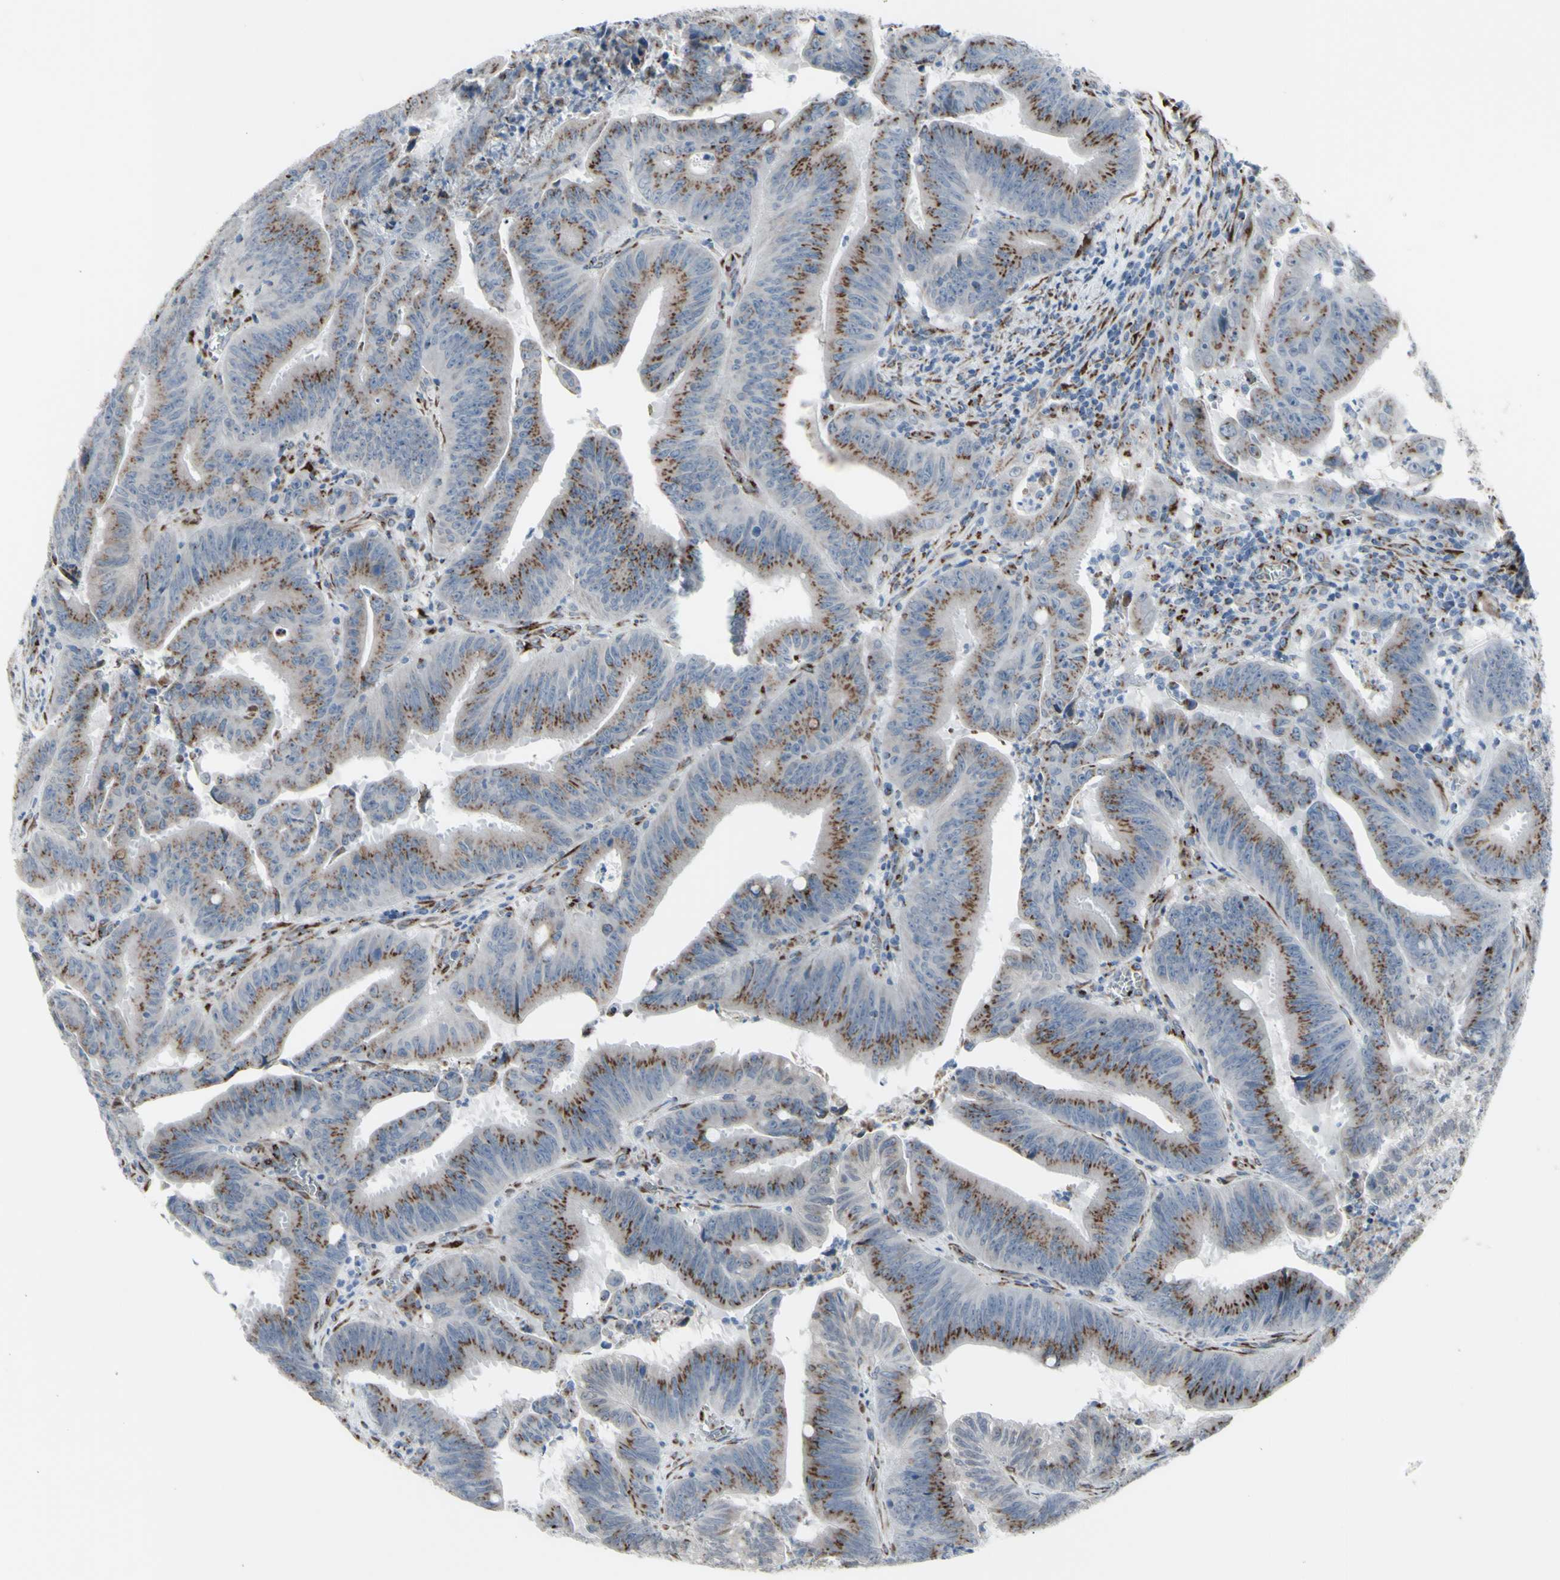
{"staining": {"intensity": "strong", "quantity": ">75%", "location": "cytoplasmic/membranous"}, "tissue": "colorectal cancer", "cell_type": "Tumor cells", "image_type": "cancer", "snomed": [{"axis": "morphology", "description": "Adenocarcinoma, NOS"}, {"axis": "topography", "description": "Colon"}], "caption": "A high amount of strong cytoplasmic/membranous staining is appreciated in about >75% of tumor cells in adenocarcinoma (colorectal) tissue. Nuclei are stained in blue.", "gene": "GLG1", "patient": {"sex": "male", "age": 45}}